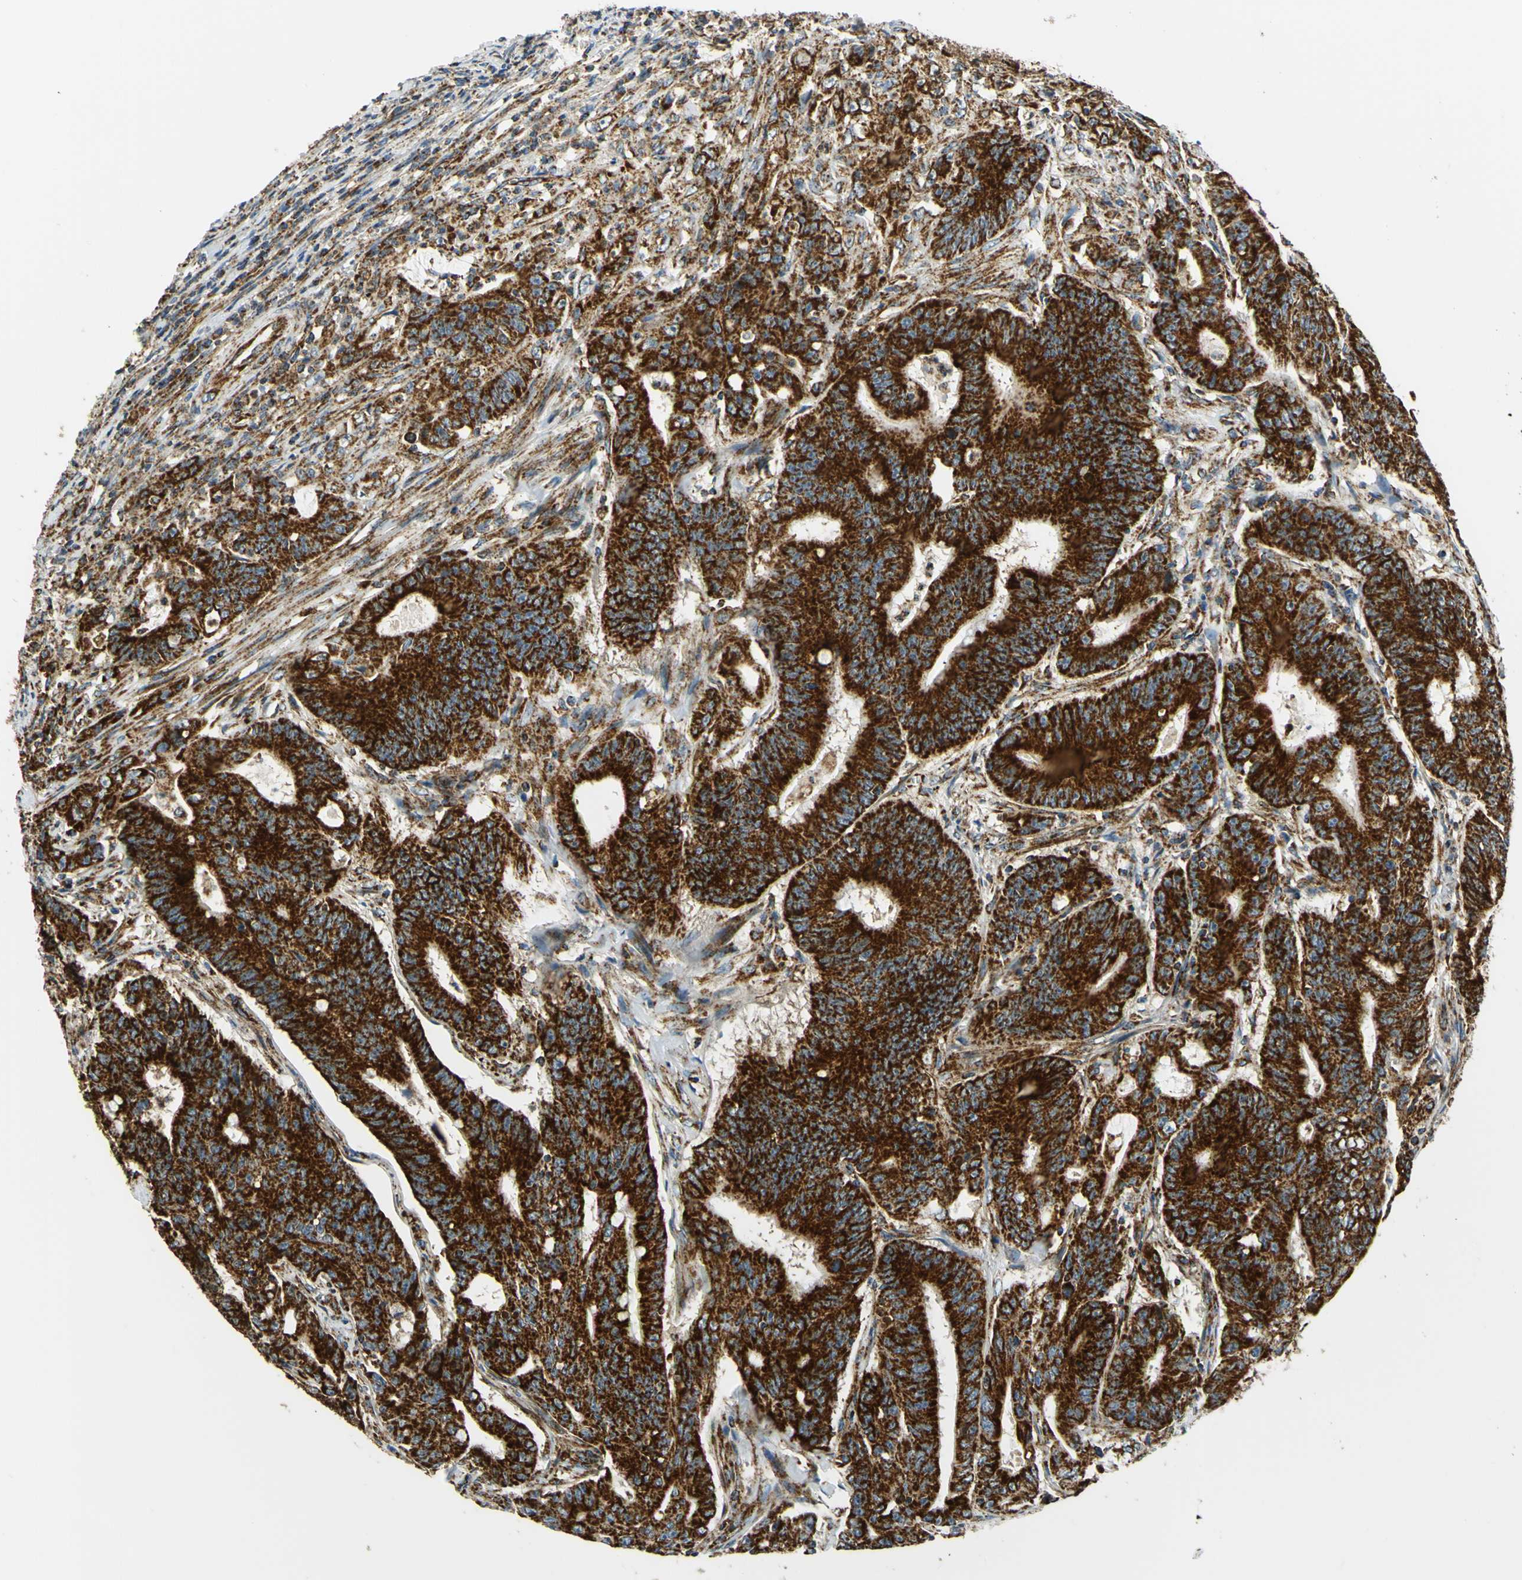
{"staining": {"intensity": "strong", "quantity": ">75%", "location": "cytoplasmic/membranous"}, "tissue": "colorectal cancer", "cell_type": "Tumor cells", "image_type": "cancer", "snomed": [{"axis": "morphology", "description": "Adenocarcinoma, NOS"}, {"axis": "topography", "description": "Colon"}], "caption": "There is high levels of strong cytoplasmic/membranous positivity in tumor cells of colorectal cancer (adenocarcinoma), as demonstrated by immunohistochemical staining (brown color).", "gene": "MAVS", "patient": {"sex": "male", "age": 45}}